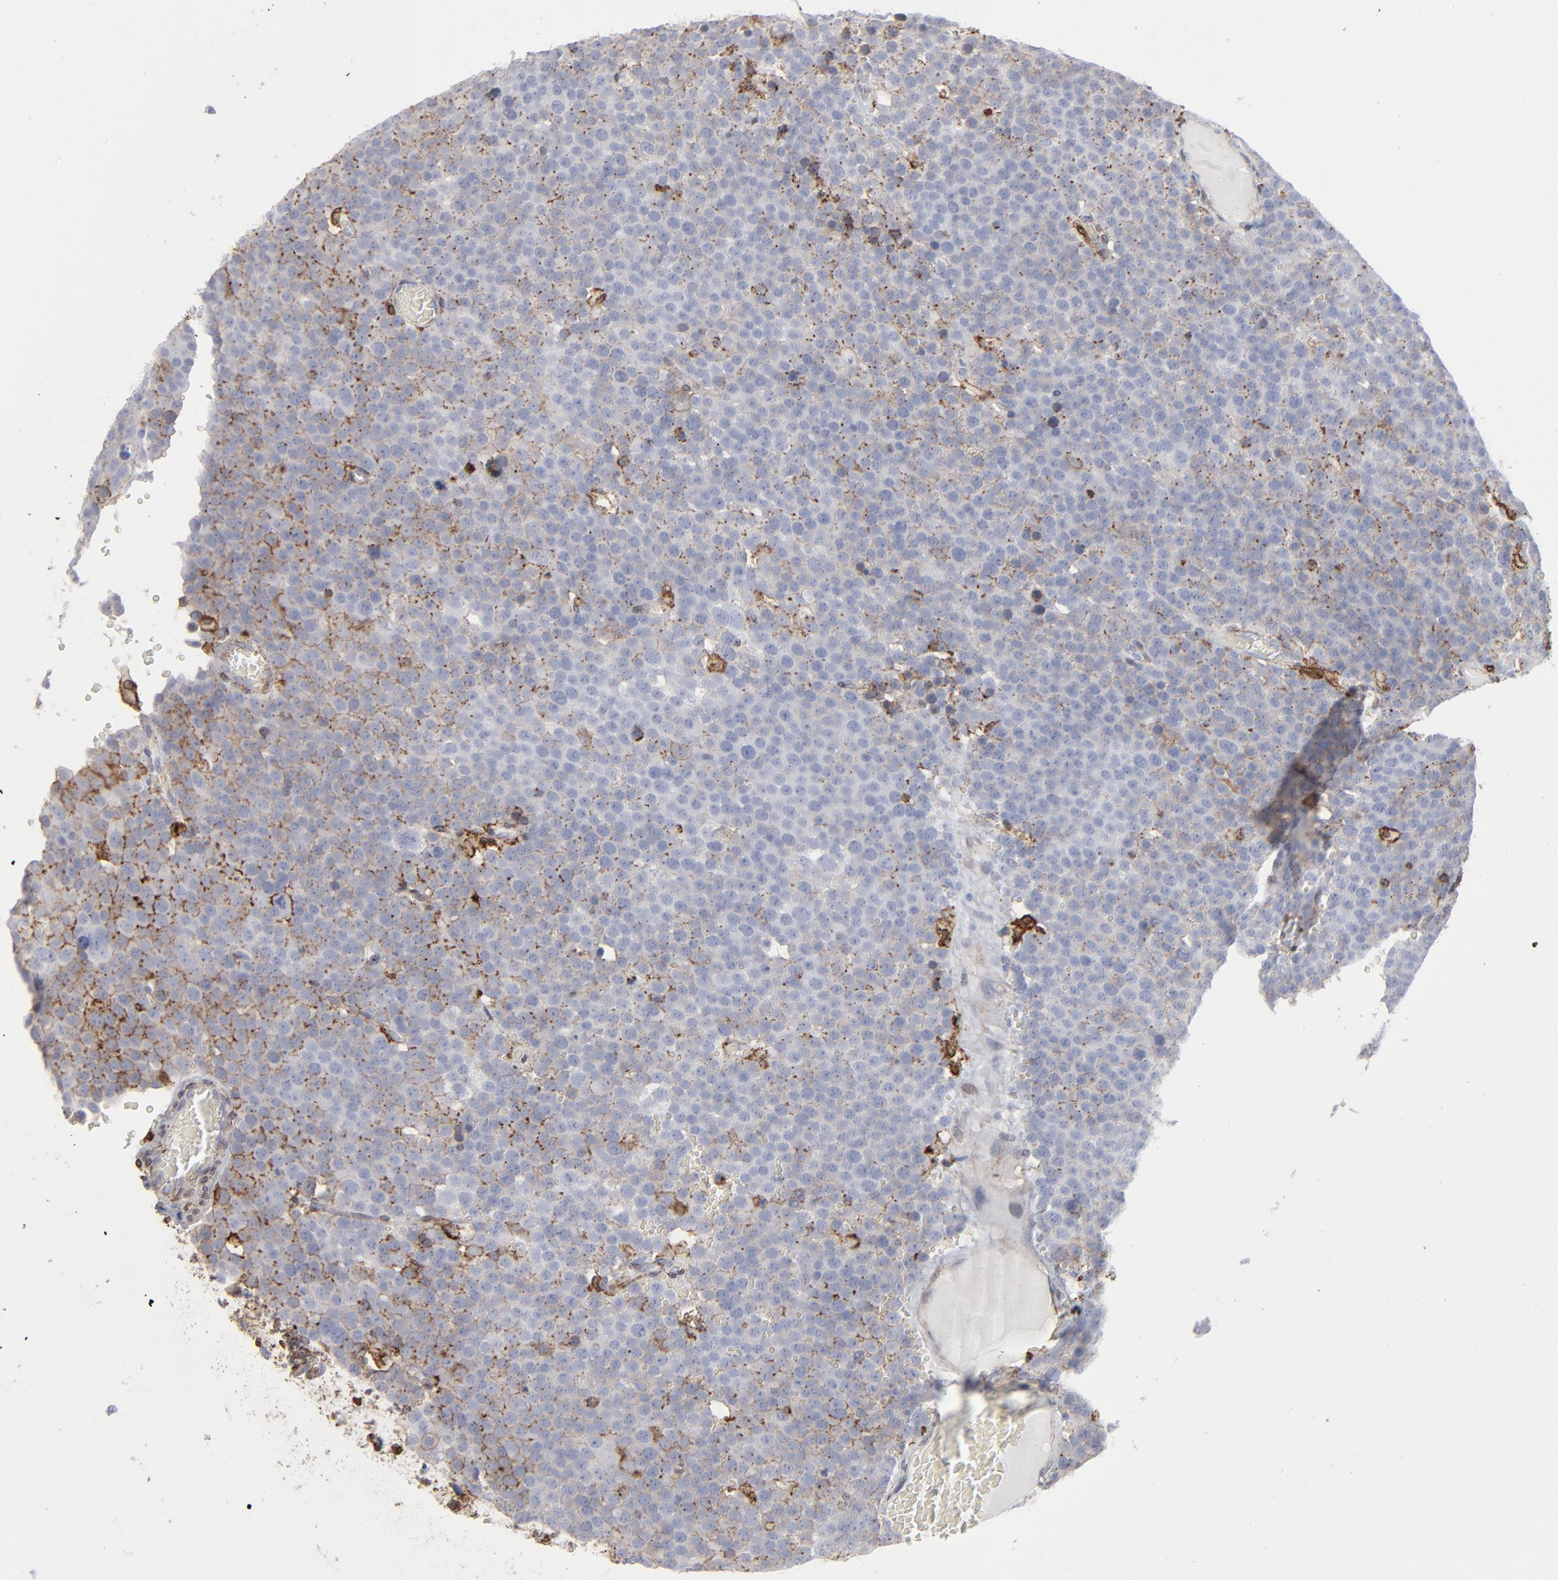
{"staining": {"intensity": "moderate", "quantity": "25%-75%", "location": "cytoplasmic/membranous"}, "tissue": "testis cancer", "cell_type": "Tumor cells", "image_type": "cancer", "snomed": [{"axis": "morphology", "description": "Seminoma, NOS"}, {"axis": "topography", "description": "Testis"}], "caption": "Immunohistochemical staining of human testis cancer (seminoma) displays medium levels of moderate cytoplasmic/membranous protein positivity in about 25%-75% of tumor cells.", "gene": "ANXA5", "patient": {"sex": "male", "age": 71}}